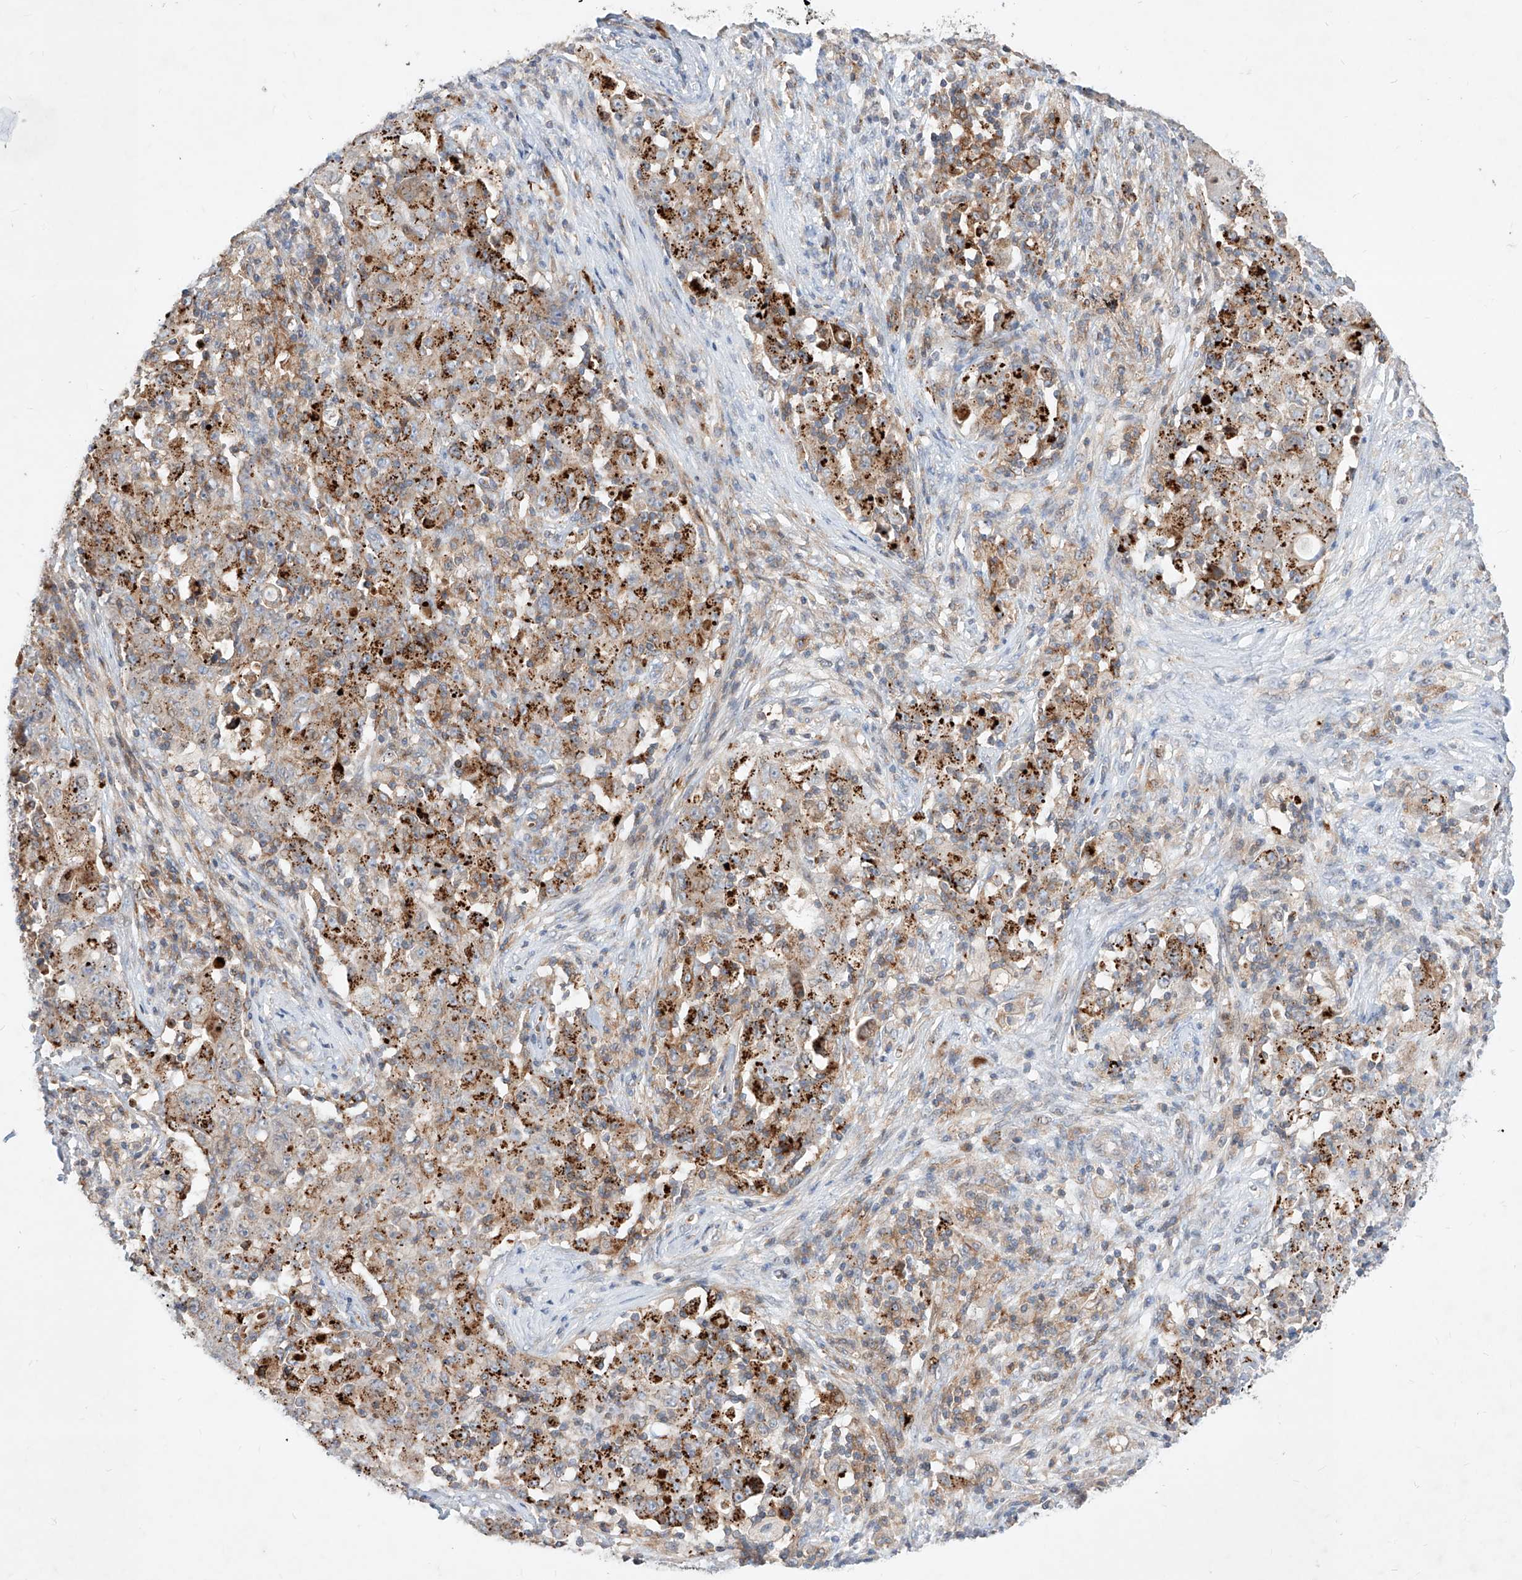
{"staining": {"intensity": "weak", "quantity": ">75%", "location": "cytoplasmic/membranous"}, "tissue": "ovarian cancer", "cell_type": "Tumor cells", "image_type": "cancer", "snomed": [{"axis": "morphology", "description": "Carcinoma, endometroid"}, {"axis": "topography", "description": "Ovary"}], "caption": "Ovarian cancer (endometroid carcinoma) stained with IHC demonstrates weak cytoplasmic/membranous expression in about >75% of tumor cells.", "gene": "TSNAX", "patient": {"sex": "female", "age": 42}}